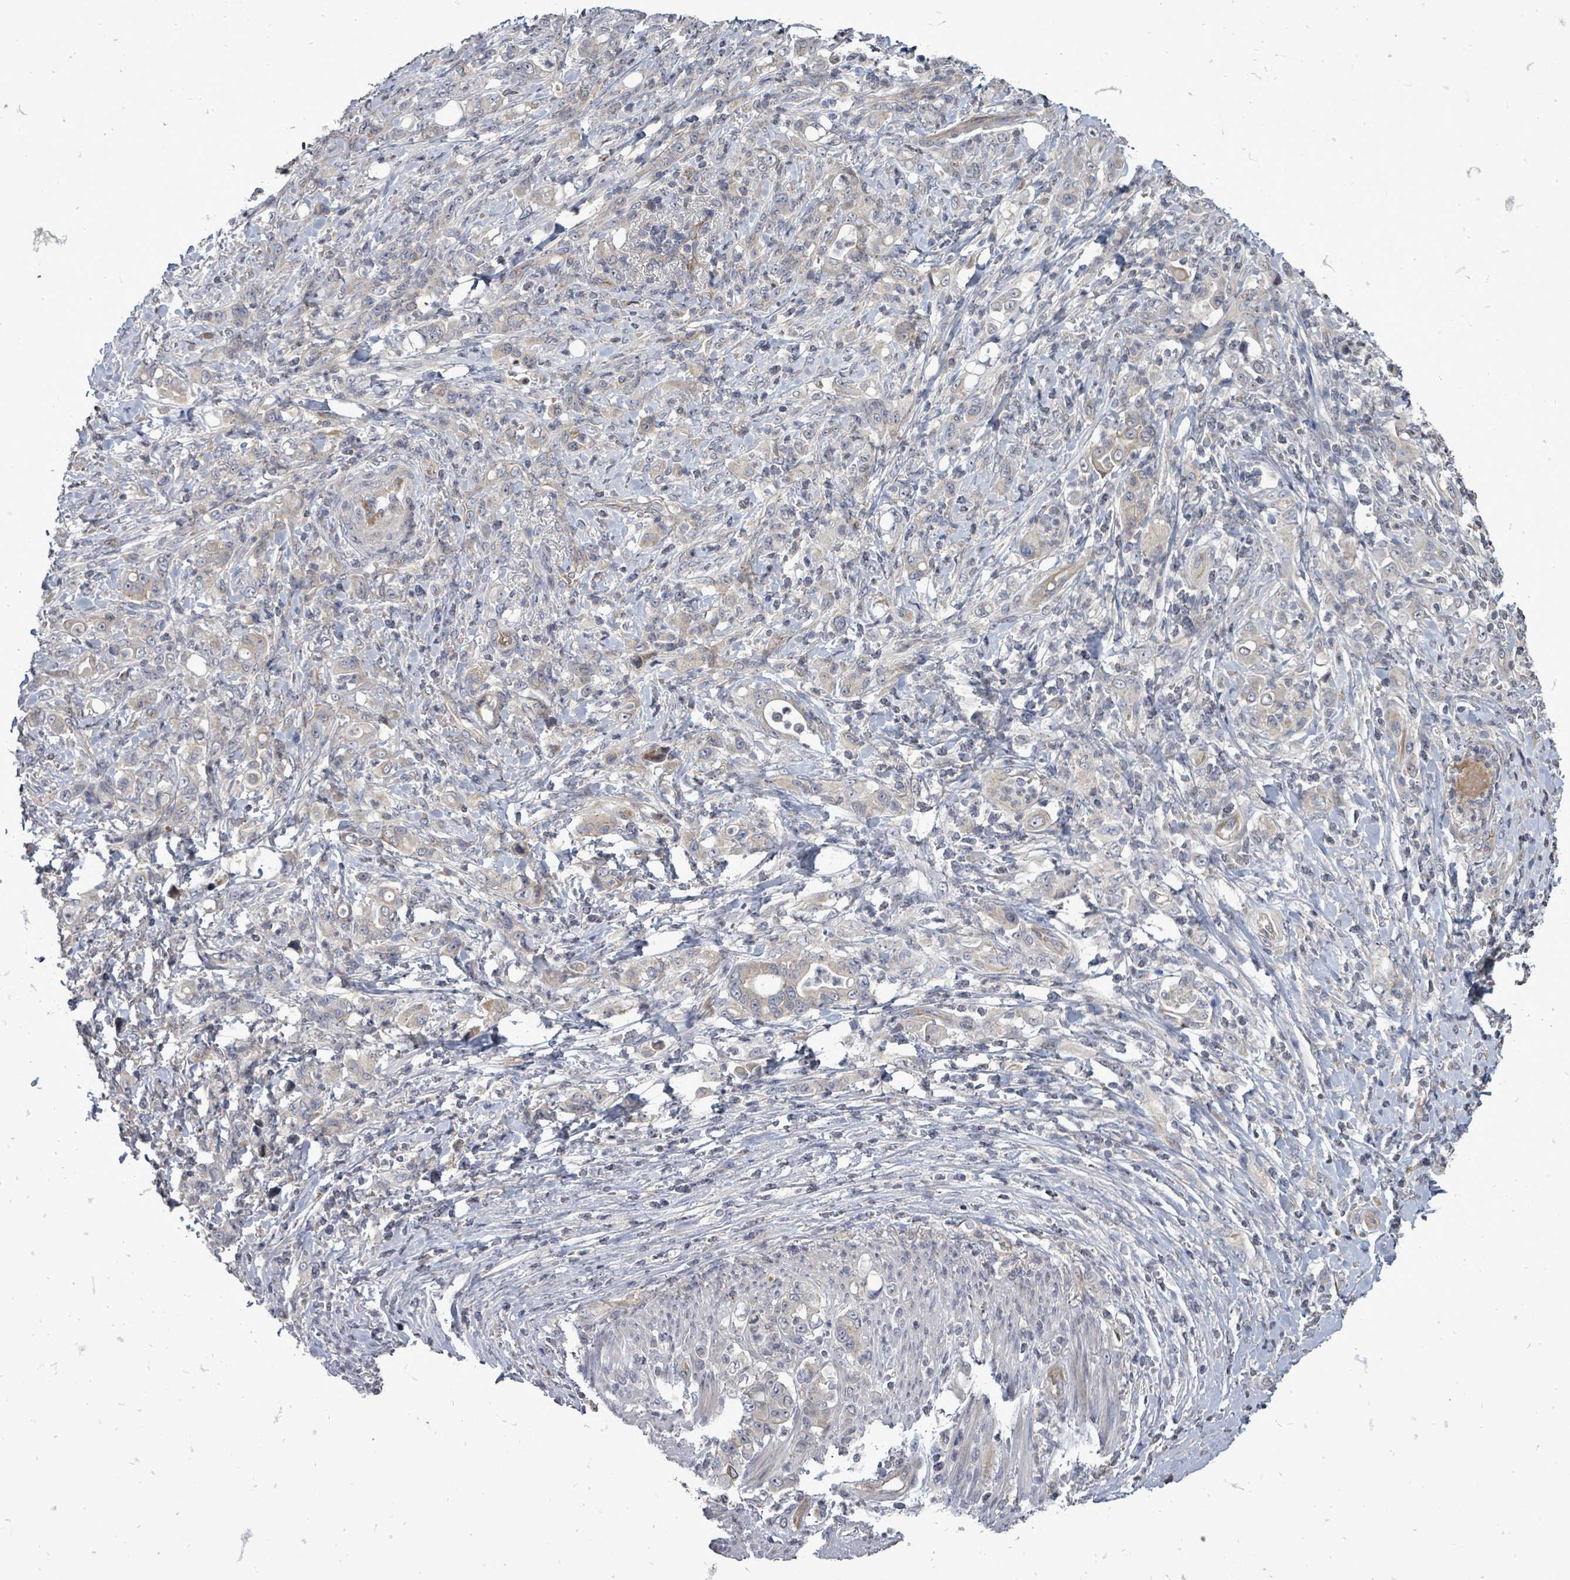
{"staining": {"intensity": "negative", "quantity": "none", "location": "none"}, "tissue": "stomach cancer", "cell_type": "Tumor cells", "image_type": "cancer", "snomed": [{"axis": "morphology", "description": "Normal tissue, NOS"}, {"axis": "morphology", "description": "Adenocarcinoma, NOS"}, {"axis": "topography", "description": "Stomach"}], "caption": "An immunohistochemistry photomicrograph of stomach adenocarcinoma is shown. There is no staining in tumor cells of stomach adenocarcinoma. The staining was performed using DAB to visualize the protein expression in brown, while the nuclei were stained in blue with hematoxylin (Magnification: 20x).", "gene": "RALGAPB", "patient": {"sex": "female", "age": 79}}